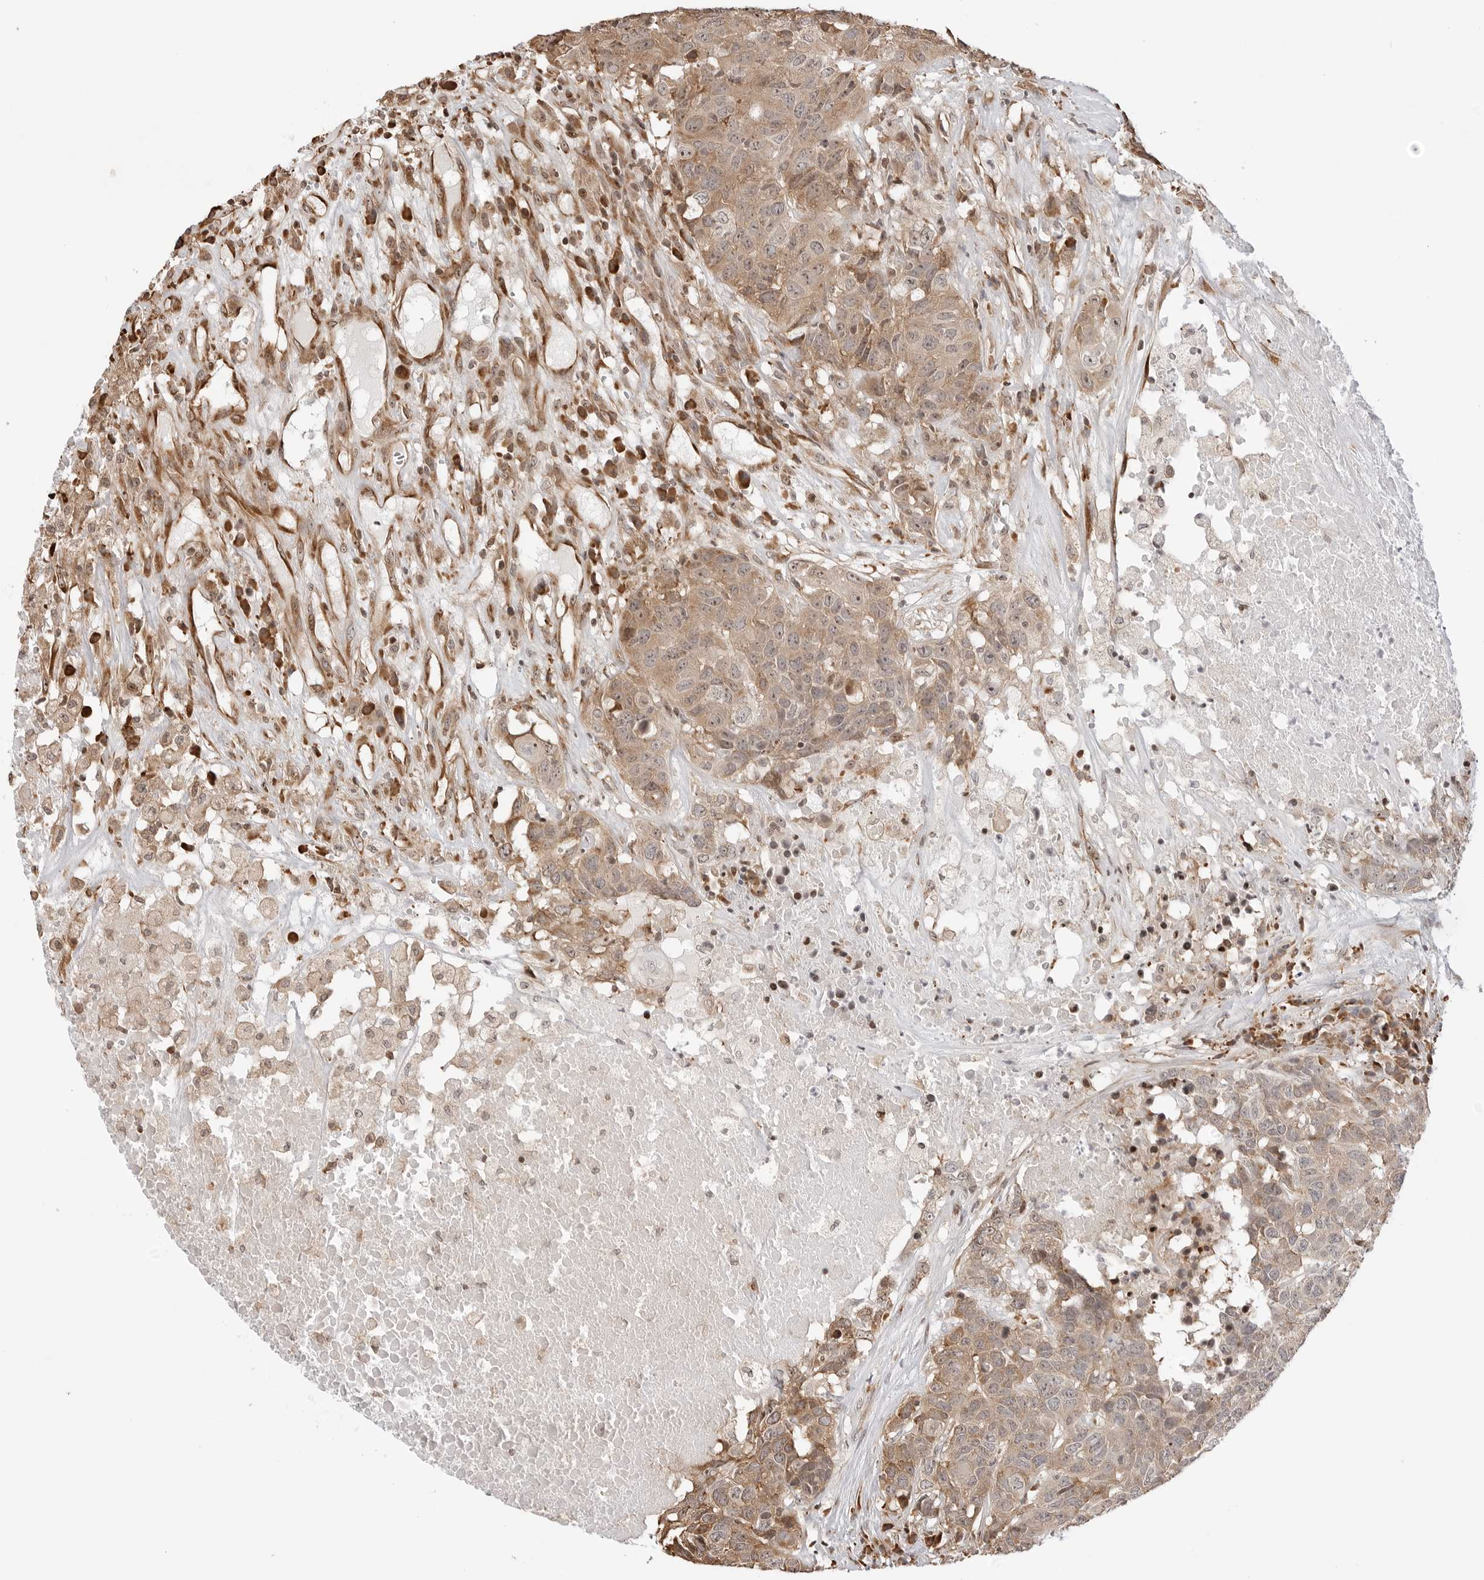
{"staining": {"intensity": "weak", "quantity": ">75%", "location": "cytoplasmic/membranous,nuclear"}, "tissue": "head and neck cancer", "cell_type": "Tumor cells", "image_type": "cancer", "snomed": [{"axis": "morphology", "description": "Squamous cell carcinoma, NOS"}, {"axis": "topography", "description": "Head-Neck"}], "caption": "Head and neck cancer (squamous cell carcinoma) stained with IHC shows weak cytoplasmic/membranous and nuclear expression in approximately >75% of tumor cells.", "gene": "FKBP14", "patient": {"sex": "male", "age": 66}}